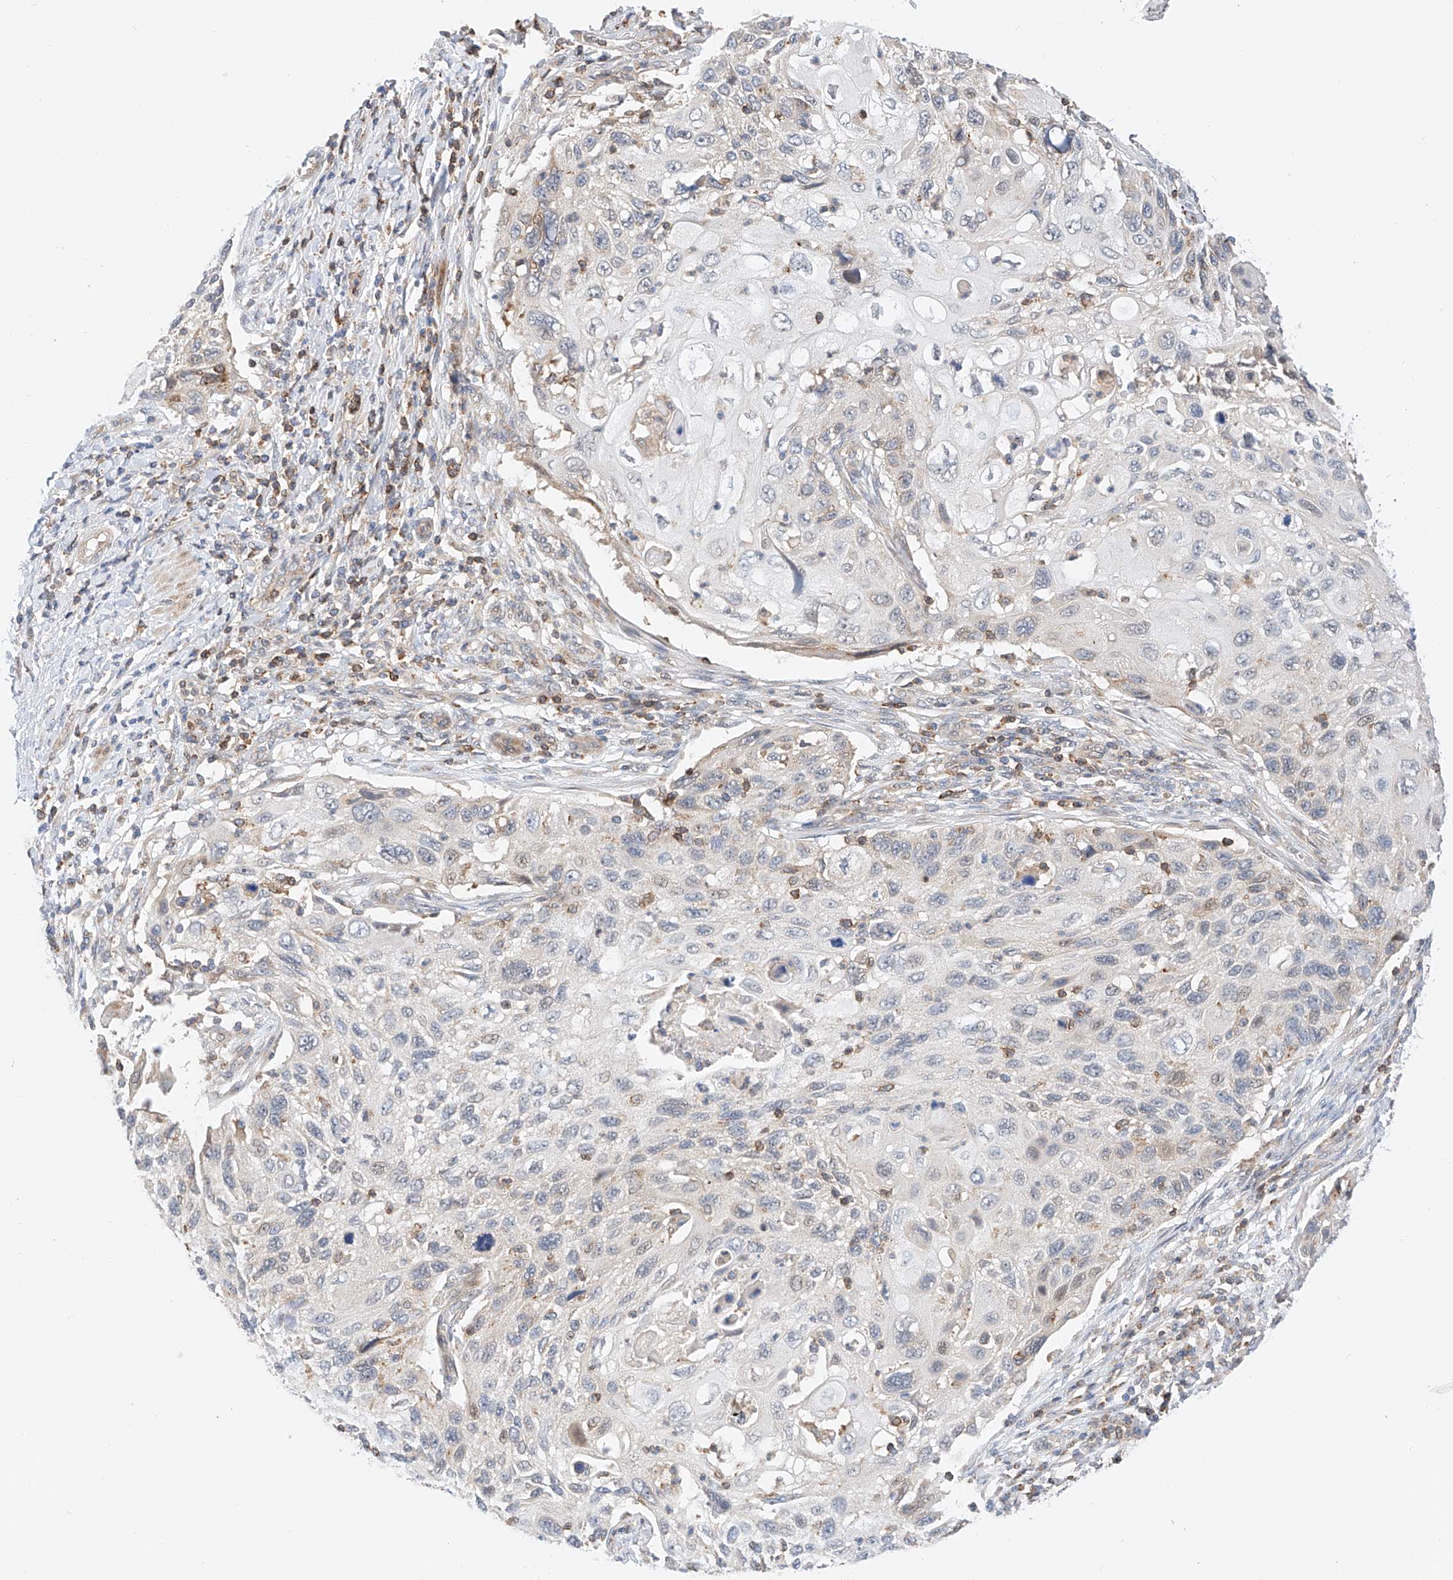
{"staining": {"intensity": "negative", "quantity": "none", "location": "none"}, "tissue": "cervical cancer", "cell_type": "Tumor cells", "image_type": "cancer", "snomed": [{"axis": "morphology", "description": "Squamous cell carcinoma, NOS"}, {"axis": "topography", "description": "Cervix"}], "caption": "This is an IHC histopathology image of cervical cancer (squamous cell carcinoma). There is no positivity in tumor cells.", "gene": "MFN2", "patient": {"sex": "female", "age": 70}}